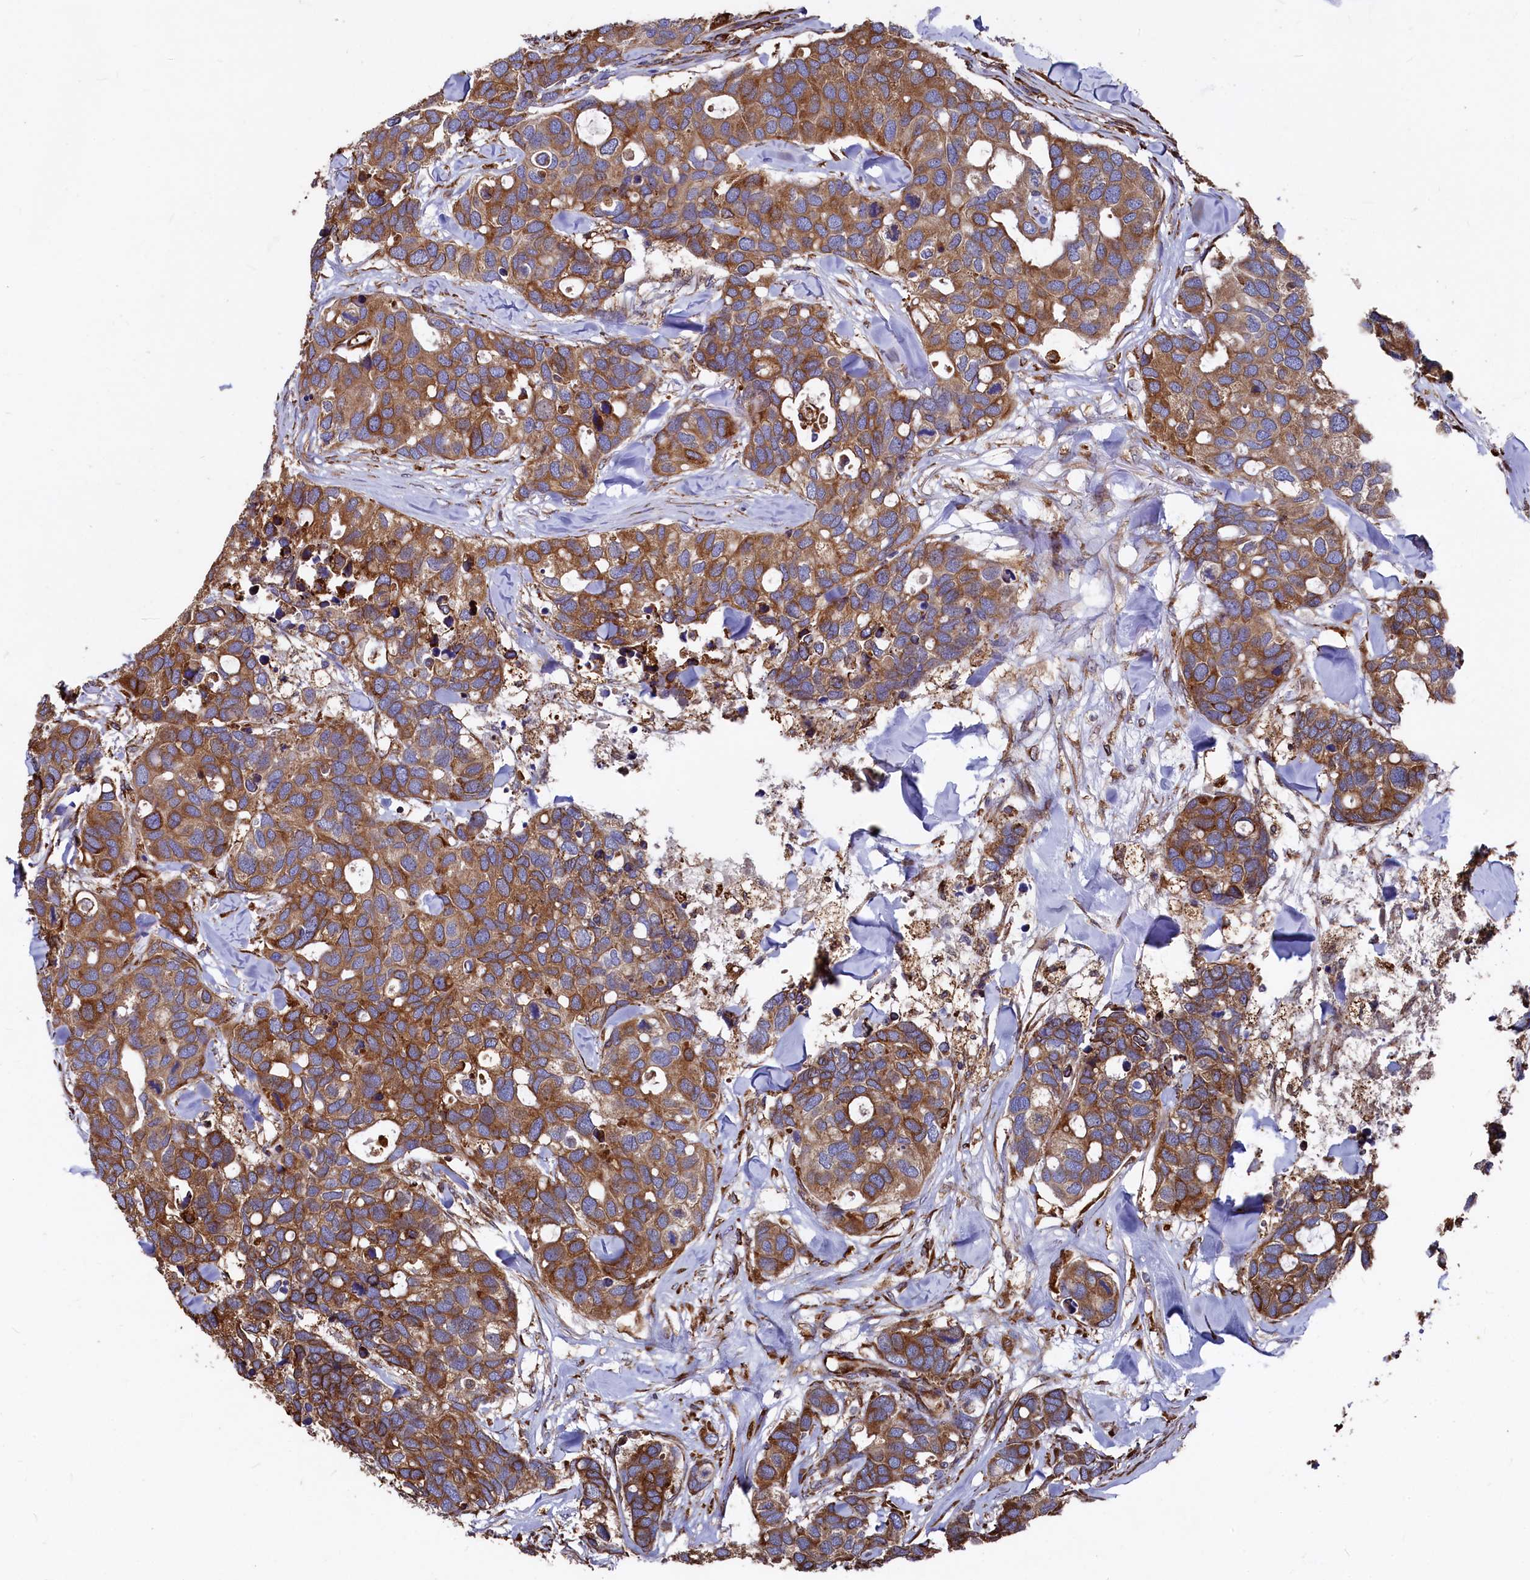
{"staining": {"intensity": "moderate", "quantity": ">75%", "location": "cytoplasmic/membranous"}, "tissue": "breast cancer", "cell_type": "Tumor cells", "image_type": "cancer", "snomed": [{"axis": "morphology", "description": "Duct carcinoma"}, {"axis": "topography", "description": "Breast"}], "caption": "IHC (DAB (3,3'-diaminobenzidine)) staining of human breast infiltrating ductal carcinoma demonstrates moderate cytoplasmic/membranous protein positivity in about >75% of tumor cells.", "gene": "NEURL1B", "patient": {"sex": "female", "age": 83}}